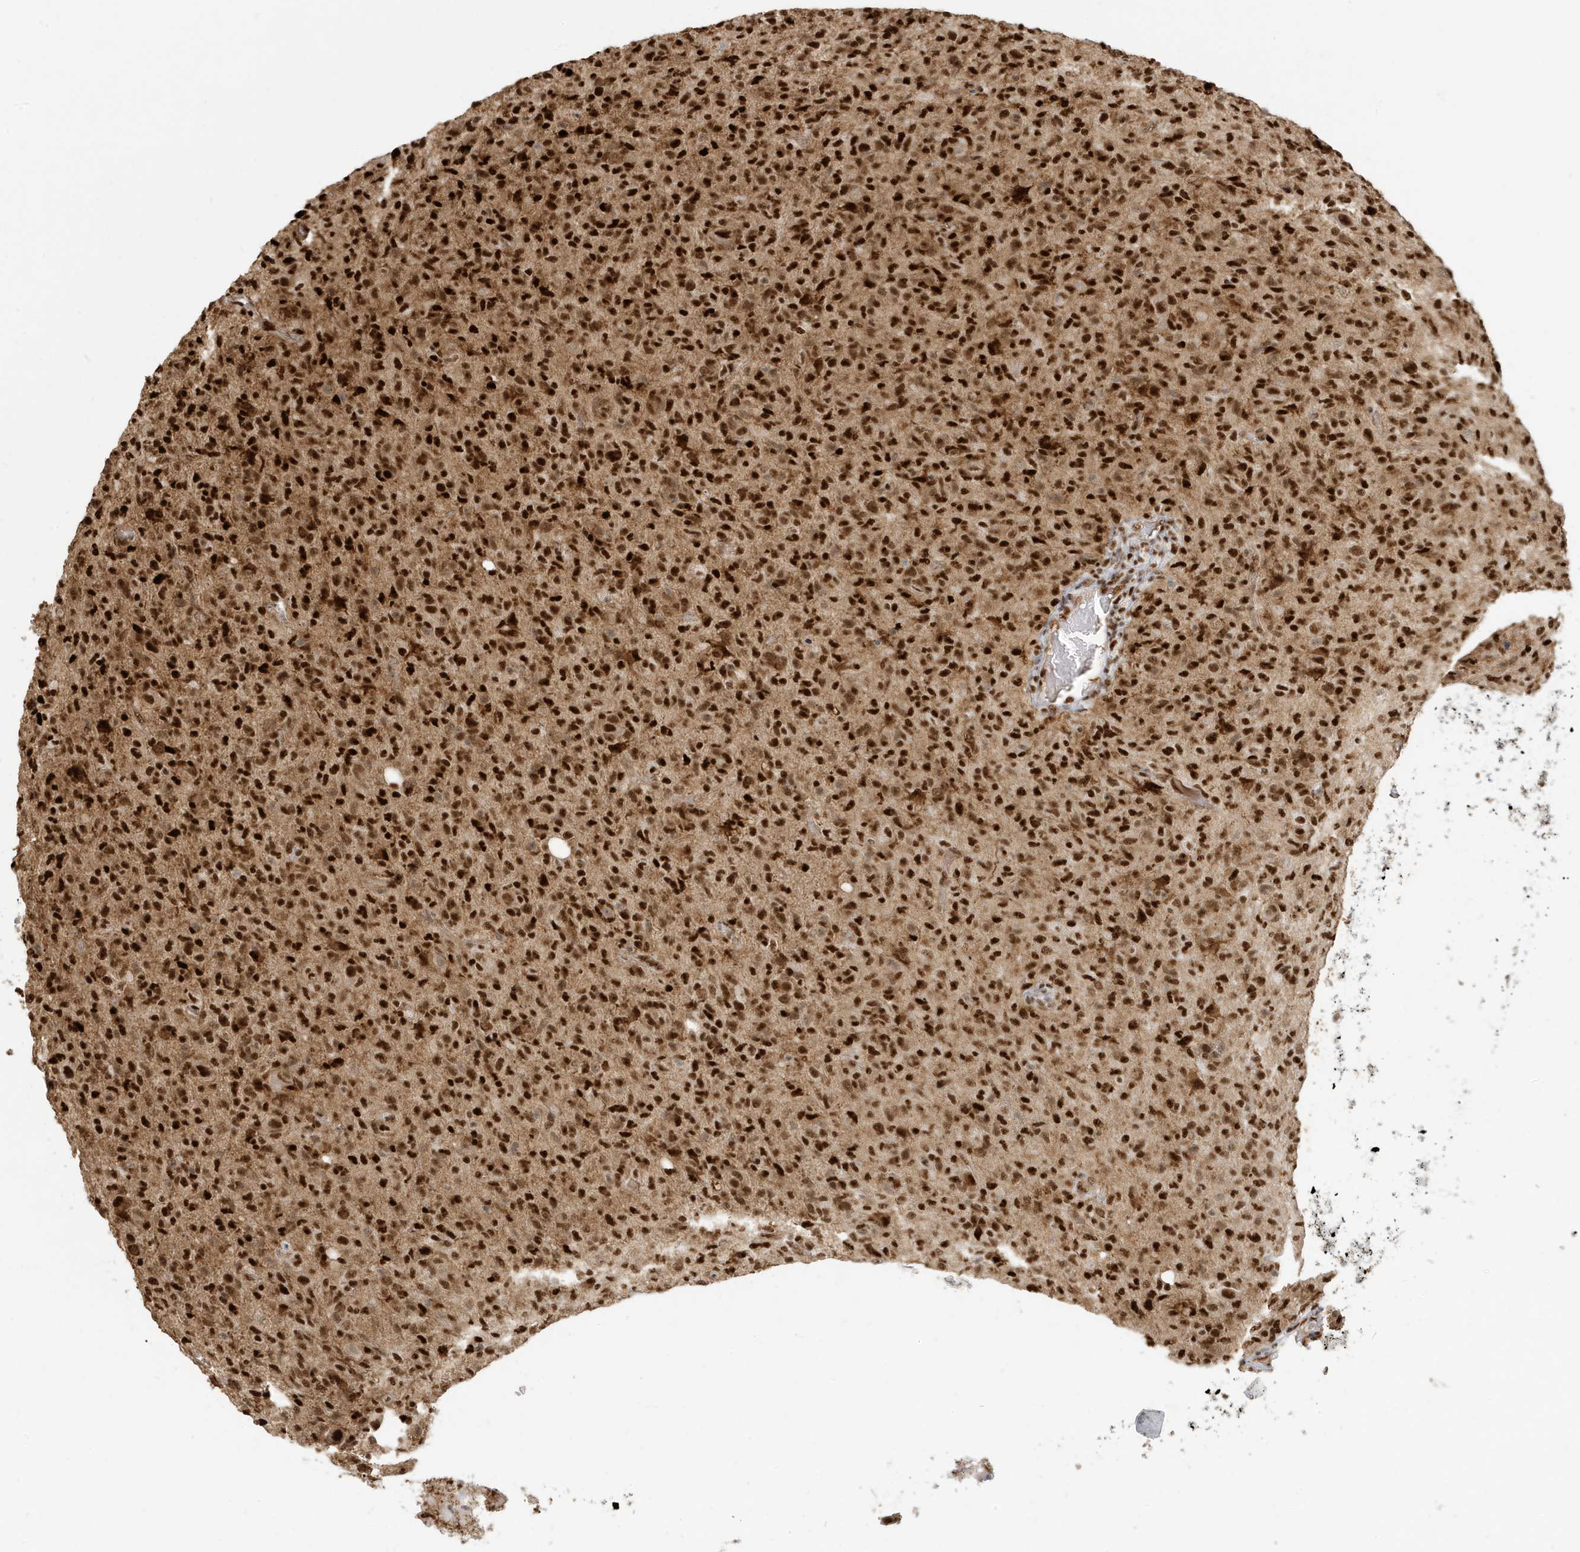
{"staining": {"intensity": "strong", "quantity": ">75%", "location": "nuclear"}, "tissue": "glioma", "cell_type": "Tumor cells", "image_type": "cancer", "snomed": [{"axis": "morphology", "description": "Glioma, malignant, High grade"}, {"axis": "topography", "description": "Brain"}], "caption": "Glioma stained with immunohistochemistry exhibits strong nuclear expression in about >75% of tumor cells. The staining was performed using DAB (3,3'-diaminobenzidine), with brown indicating positive protein expression. Nuclei are stained blue with hematoxylin.", "gene": "CKS2", "patient": {"sex": "female", "age": 57}}